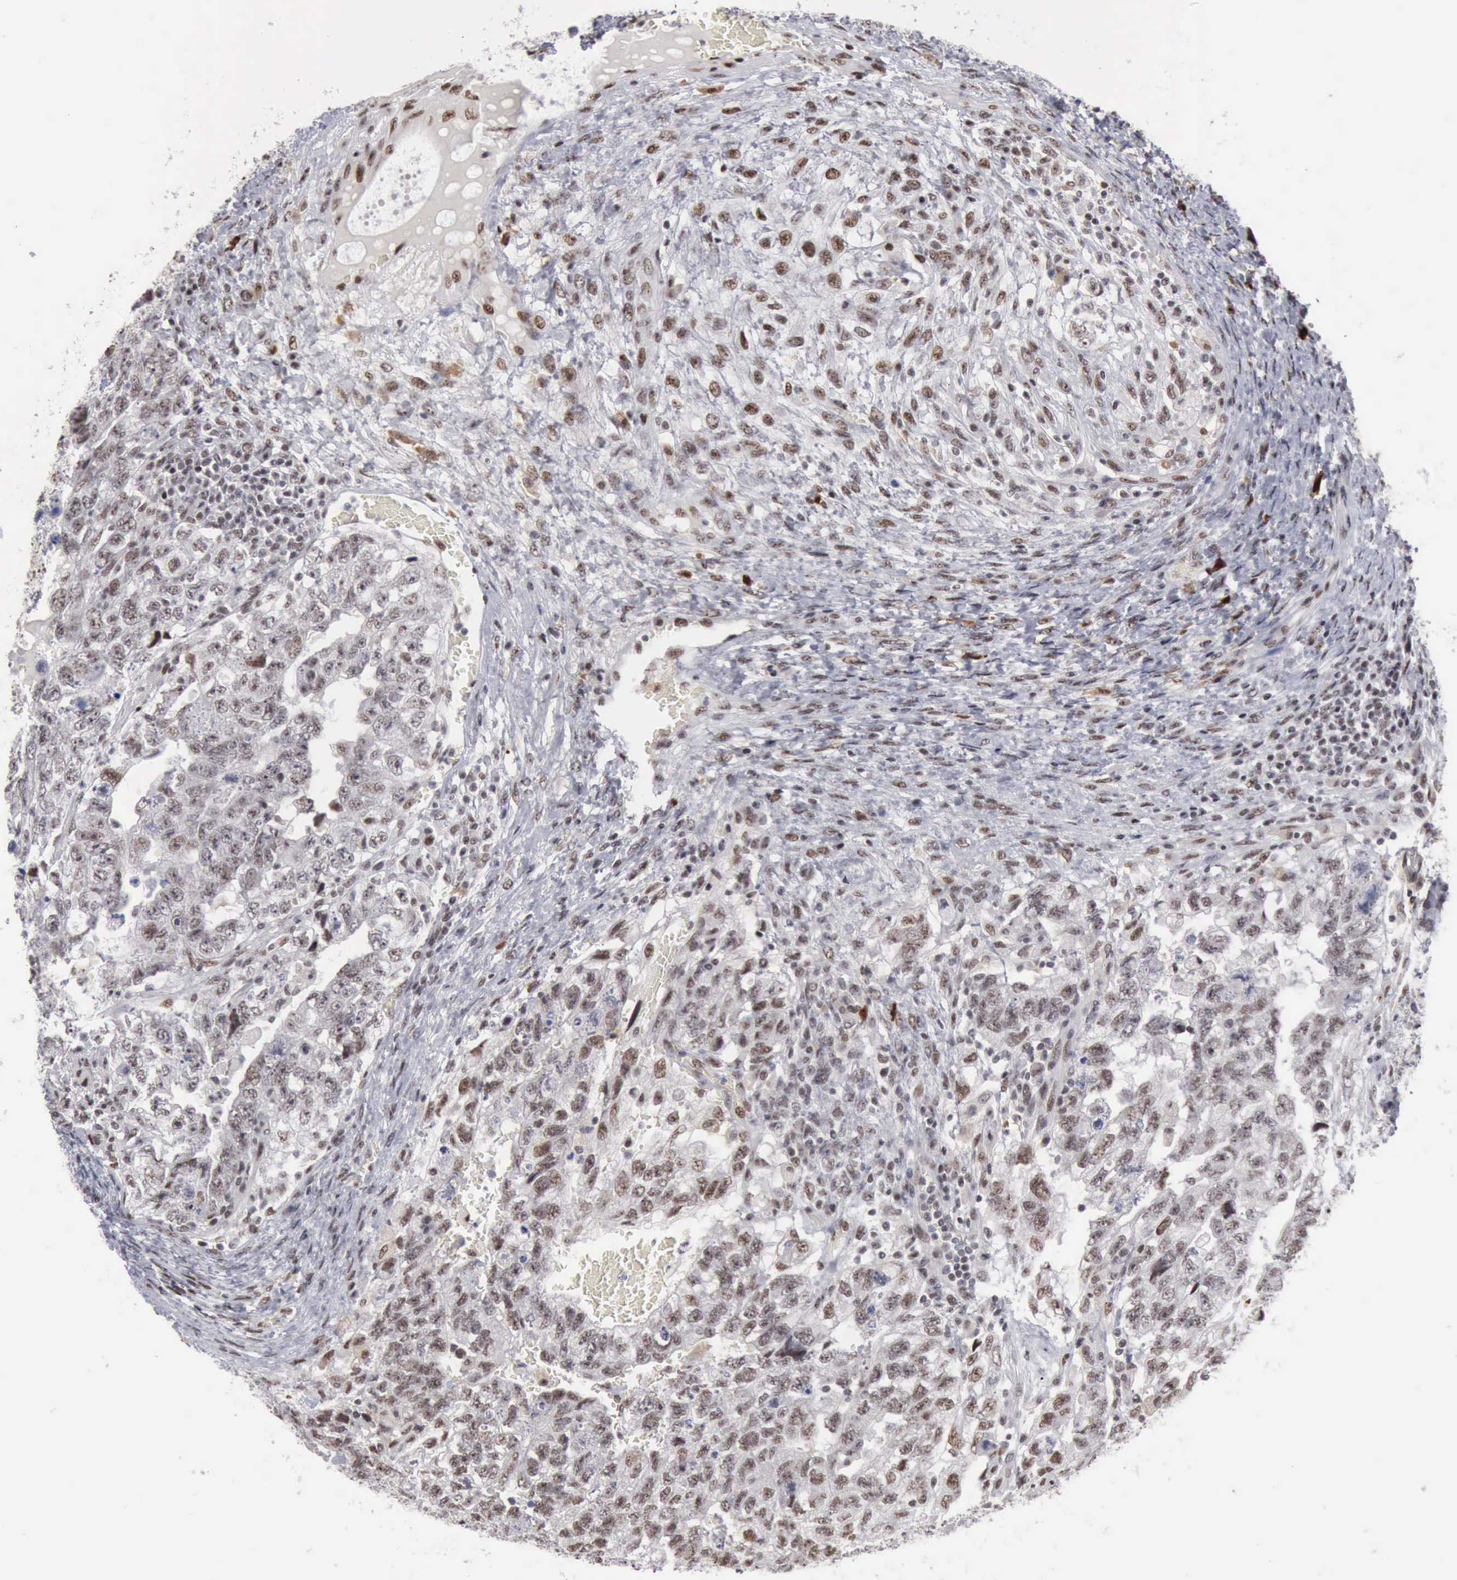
{"staining": {"intensity": "strong", "quantity": "25%-75%", "location": "nuclear"}, "tissue": "testis cancer", "cell_type": "Tumor cells", "image_type": "cancer", "snomed": [{"axis": "morphology", "description": "Carcinoma, Embryonal, NOS"}, {"axis": "topography", "description": "Testis"}], "caption": "Testis cancer stained with DAB immunohistochemistry (IHC) displays high levels of strong nuclear staining in approximately 25%-75% of tumor cells.", "gene": "KIAA0586", "patient": {"sex": "male", "age": 36}}